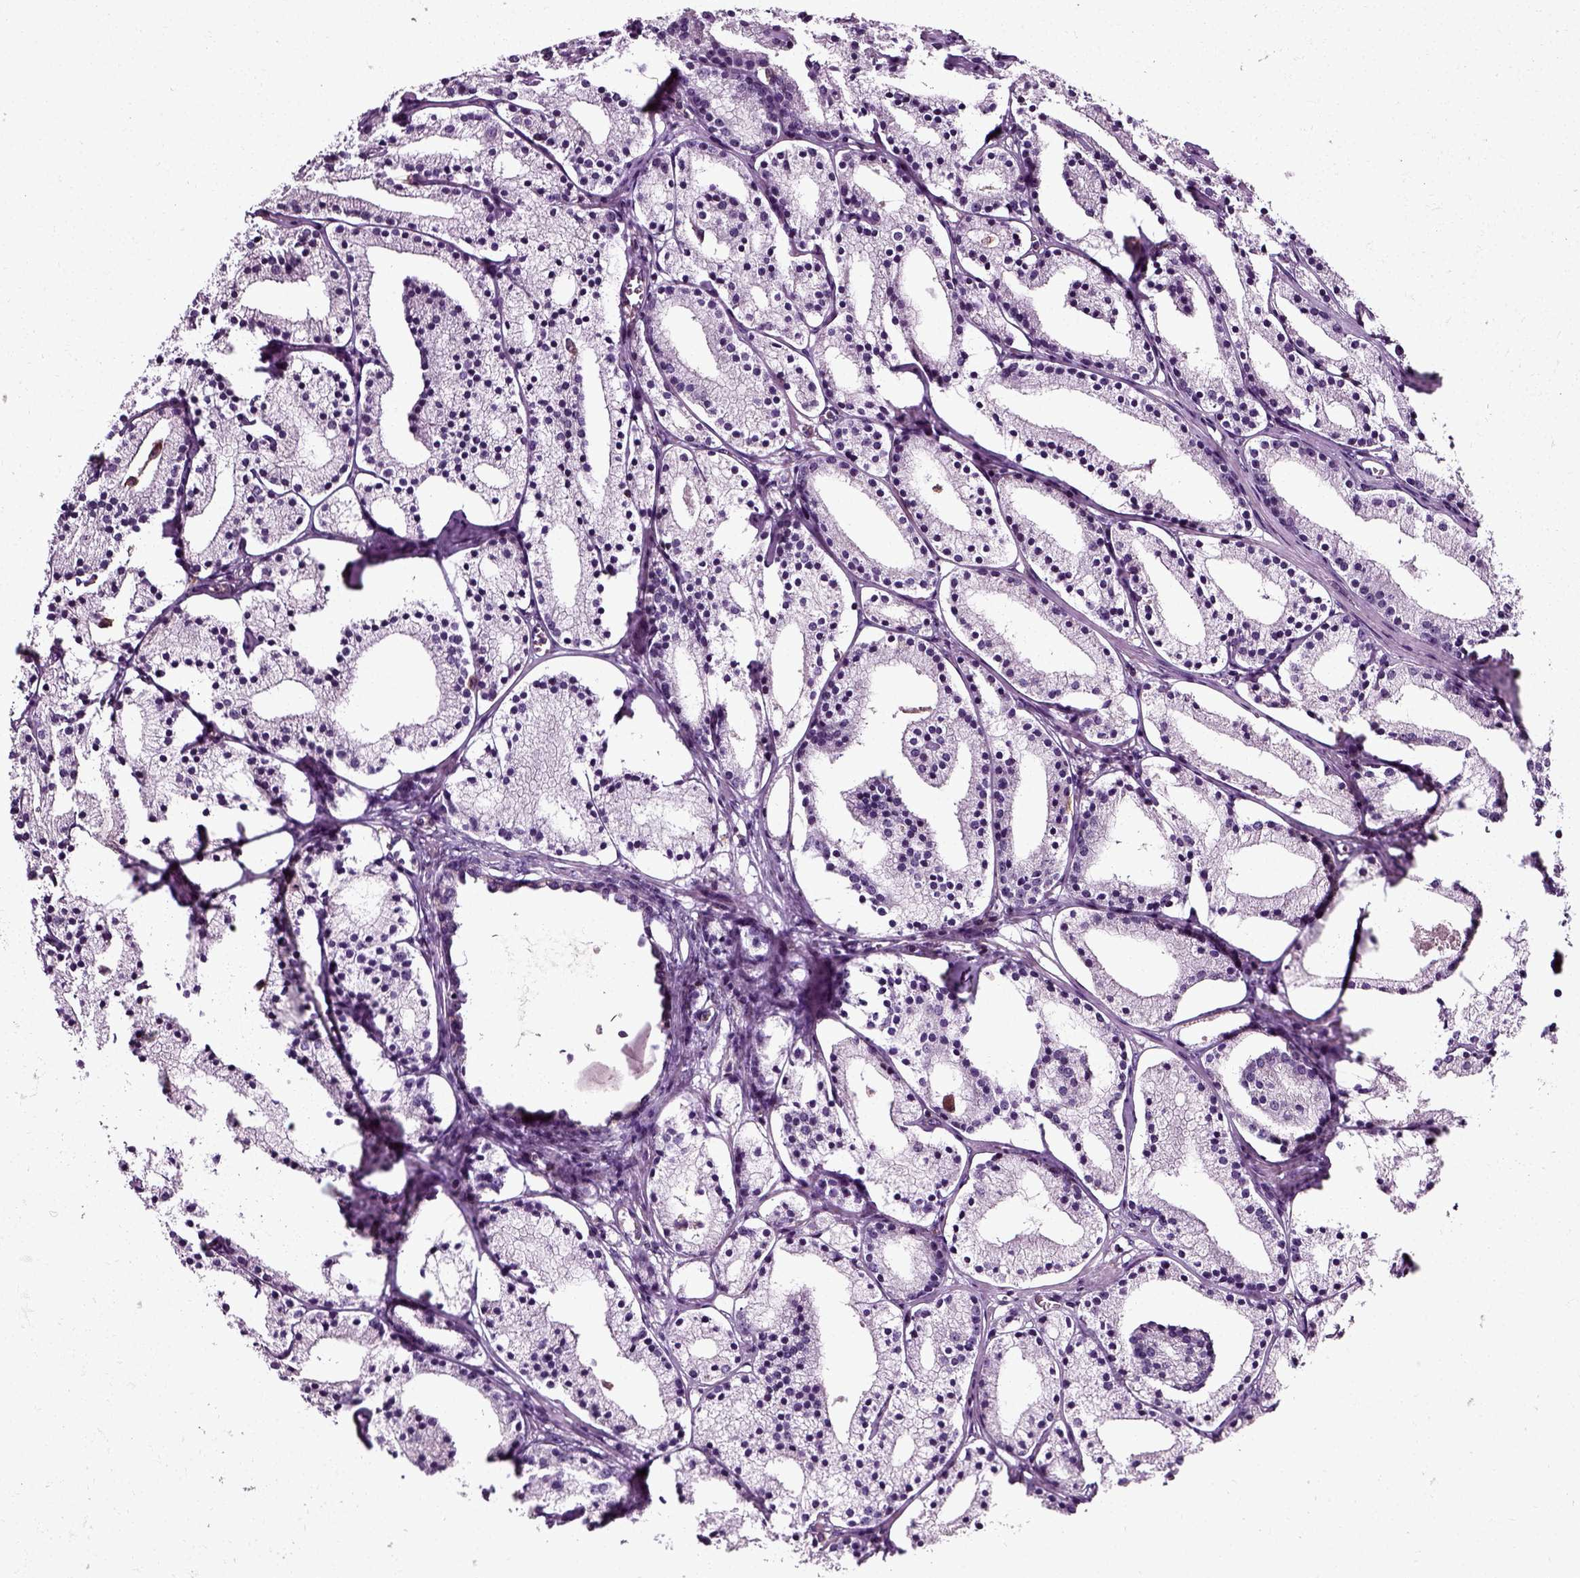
{"staining": {"intensity": "negative", "quantity": "none", "location": "none"}, "tissue": "prostate cancer", "cell_type": "Tumor cells", "image_type": "cancer", "snomed": [{"axis": "morphology", "description": "Adenocarcinoma, NOS"}, {"axis": "topography", "description": "Prostate"}], "caption": "An IHC histopathology image of prostate cancer (adenocarcinoma) is shown. There is no staining in tumor cells of prostate cancer (adenocarcinoma). (Brightfield microscopy of DAB immunohistochemistry at high magnification).", "gene": "RHOF", "patient": {"sex": "male", "age": 69}}